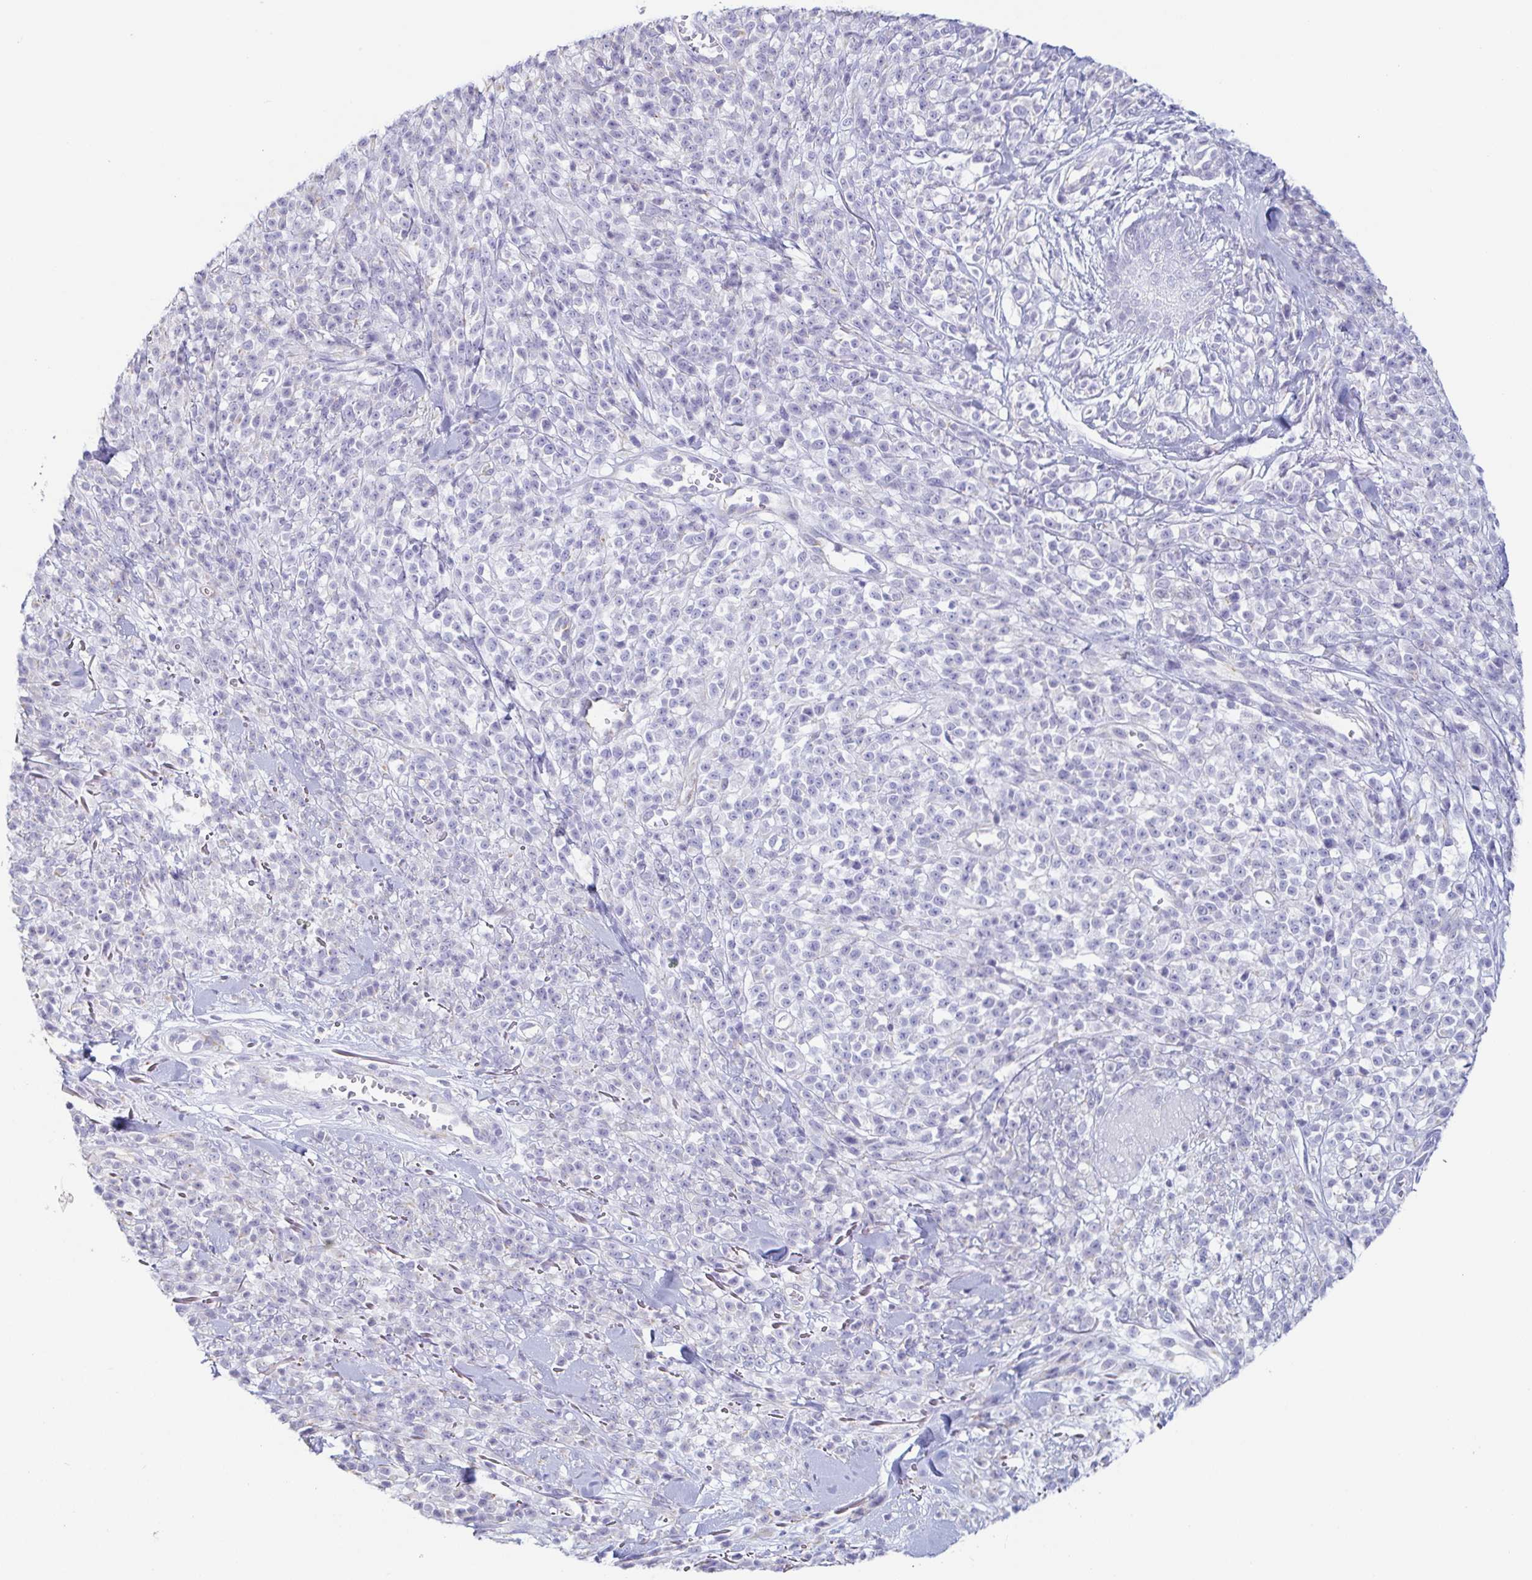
{"staining": {"intensity": "negative", "quantity": "none", "location": "none"}, "tissue": "melanoma", "cell_type": "Tumor cells", "image_type": "cancer", "snomed": [{"axis": "morphology", "description": "Malignant melanoma, NOS"}, {"axis": "topography", "description": "Skin"}, {"axis": "topography", "description": "Skin of trunk"}], "caption": "Human malignant melanoma stained for a protein using IHC displays no positivity in tumor cells.", "gene": "PRR27", "patient": {"sex": "male", "age": 74}}